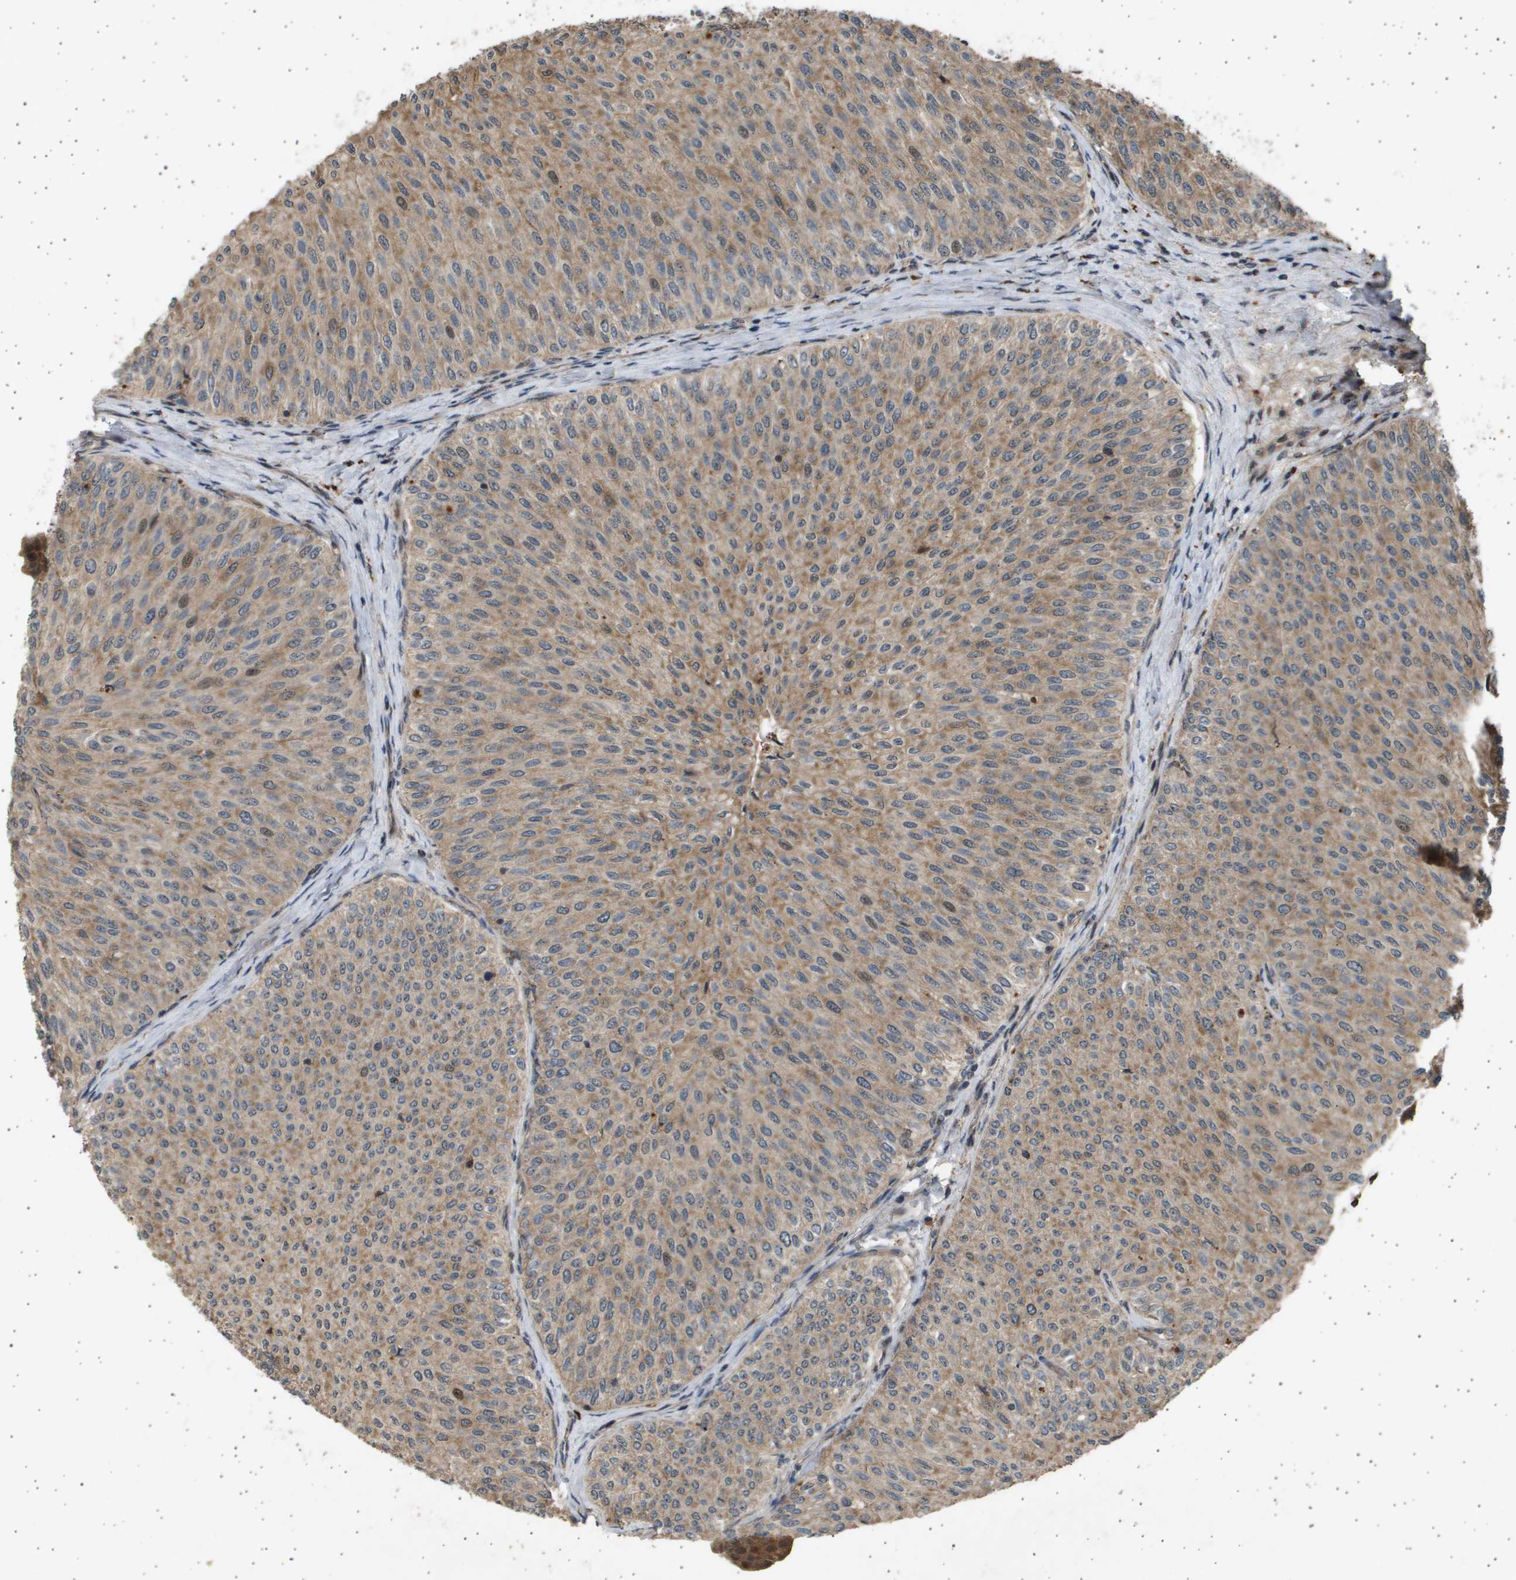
{"staining": {"intensity": "moderate", "quantity": ">75%", "location": "cytoplasmic/membranous,nuclear"}, "tissue": "urothelial cancer", "cell_type": "Tumor cells", "image_type": "cancer", "snomed": [{"axis": "morphology", "description": "Urothelial carcinoma, Low grade"}, {"axis": "topography", "description": "Urinary bladder"}], "caption": "Immunohistochemical staining of low-grade urothelial carcinoma displays medium levels of moderate cytoplasmic/membranous and nuclear protein staining in approximately >75% of tumor cells.", "gene": "TNRC6A", "patient": {"sex": "male", "age": 78}}